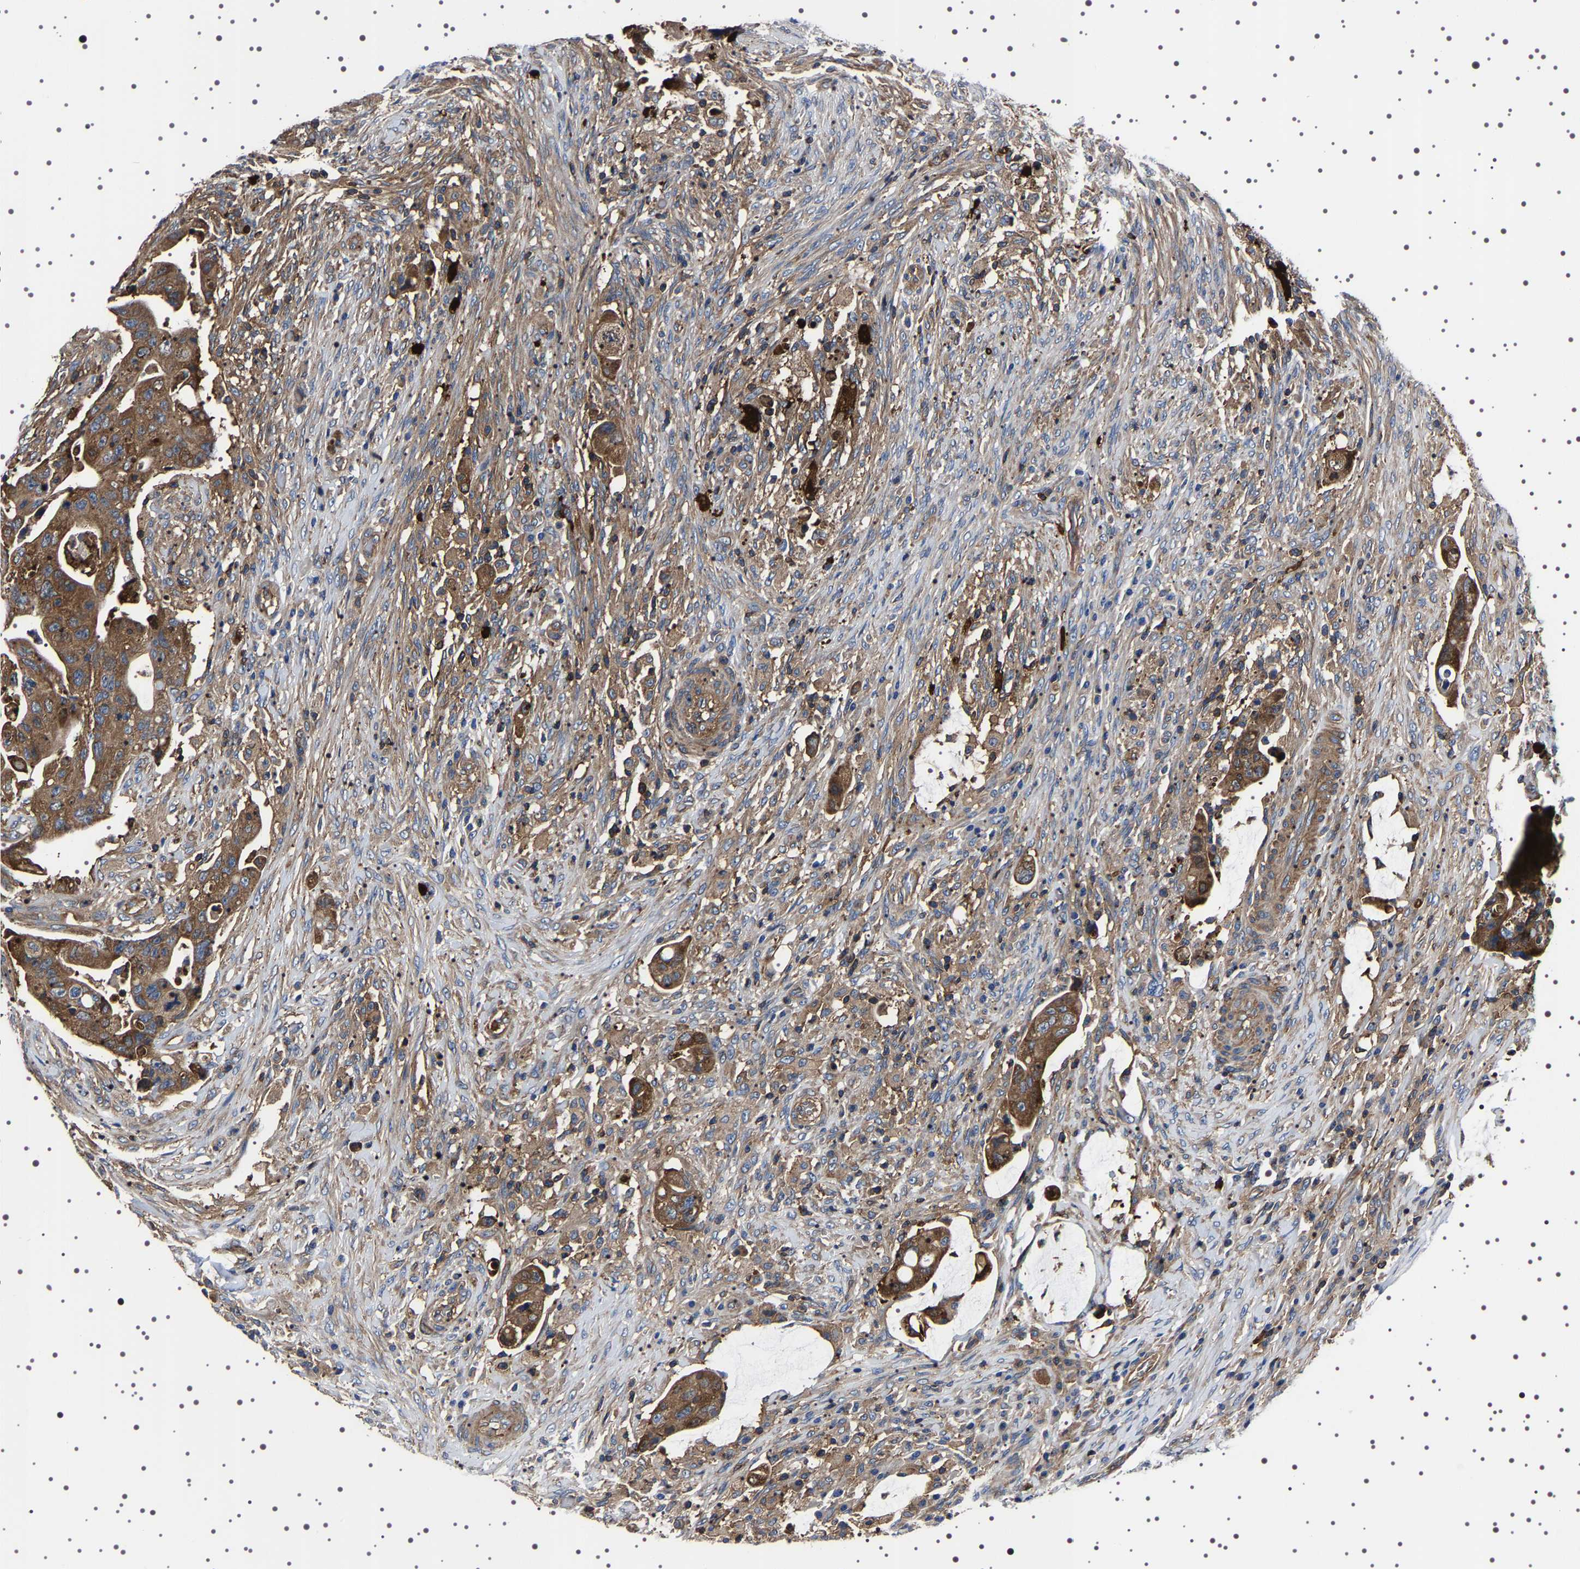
{"staining": {"intensity": "moderate", "quantity": ">75%", "location": "cytoplasmic/membranous"}, "tissue": "colorectal cancer", "cell_type": "Tumor cells", "image_type": "cancer", "snomed": [{"axis": "morphology", "description": "Adenocarcinoma, NOS"}, {"axis": "topography", "description": "Rectum"}], "caption": "Immunohistochemistry (IHC) staining of colorectal adenocarcinoma, which shows medium levels of moderate cytoplasmic/membranous positivity in approximately >75% of tumor cells indicating moderate cytoplasmic/membranous protein expression. The staining was performed using DAB (3,3'-diaminobenzidine) (brown) for protein detection and nuclei were counterstained in hematoxylin (blue).", "gene": "WDR1", "patient": {"sex": "female", "age": 71}}